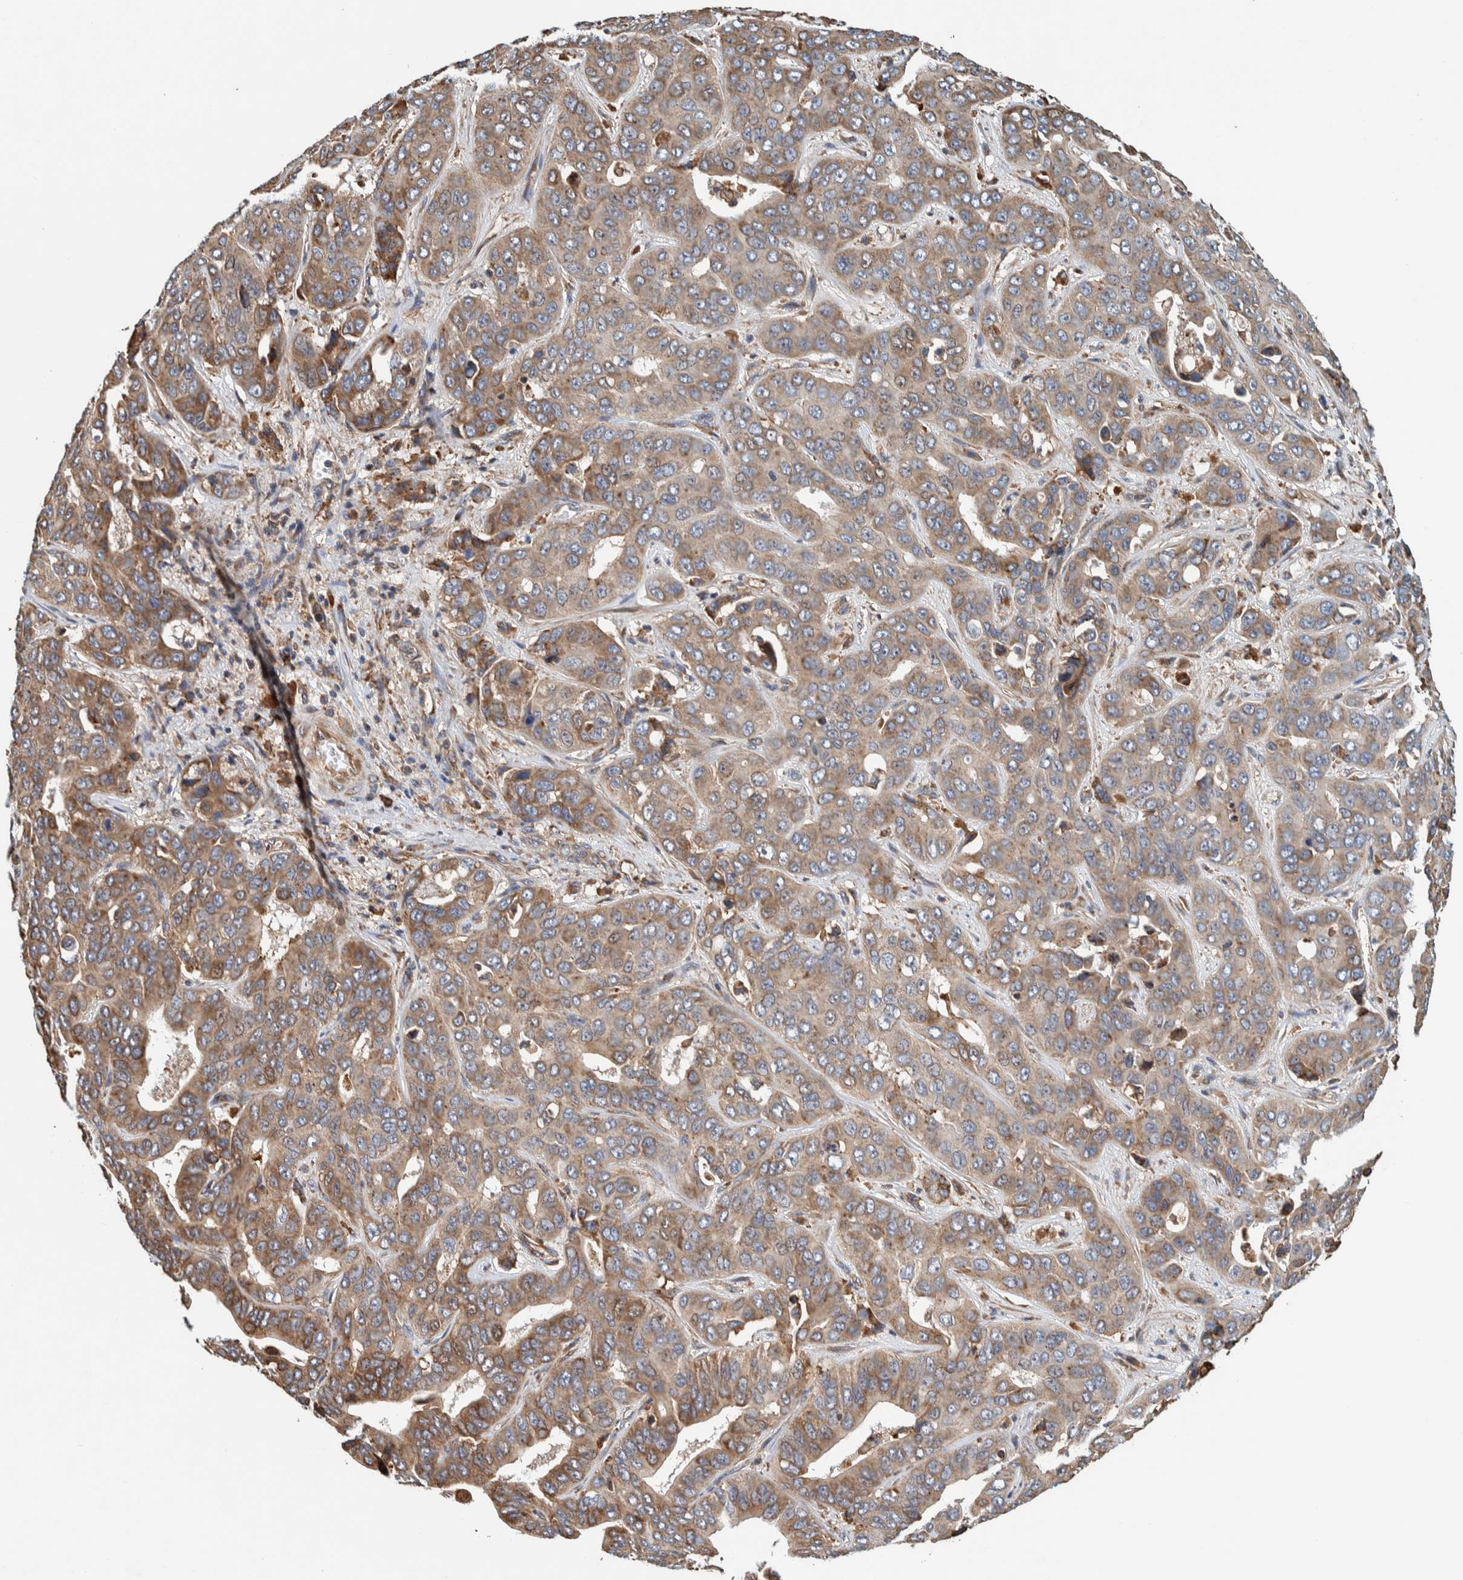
{"staining": {"intensity": "weak", "quantity": ">75%", "location": "cytoplasmic/membranous"}, "tissue": "liver cancer", "cell_type": "Tumor cells", "image_type": "cancer", "snomed": [{"axis": "morphology", "description": "Cholangiocarcinoma"}, {"axis": "topography", "description": "Liver"}], "caption": "Liver cancer stained with immunohistochemistry (IHC) displays weak cytoplasmic/membranous positivity in approximately >75% of tumor cells.", "gene": "PLA2G3", "patient": {"sex": "female", "age": 52}}